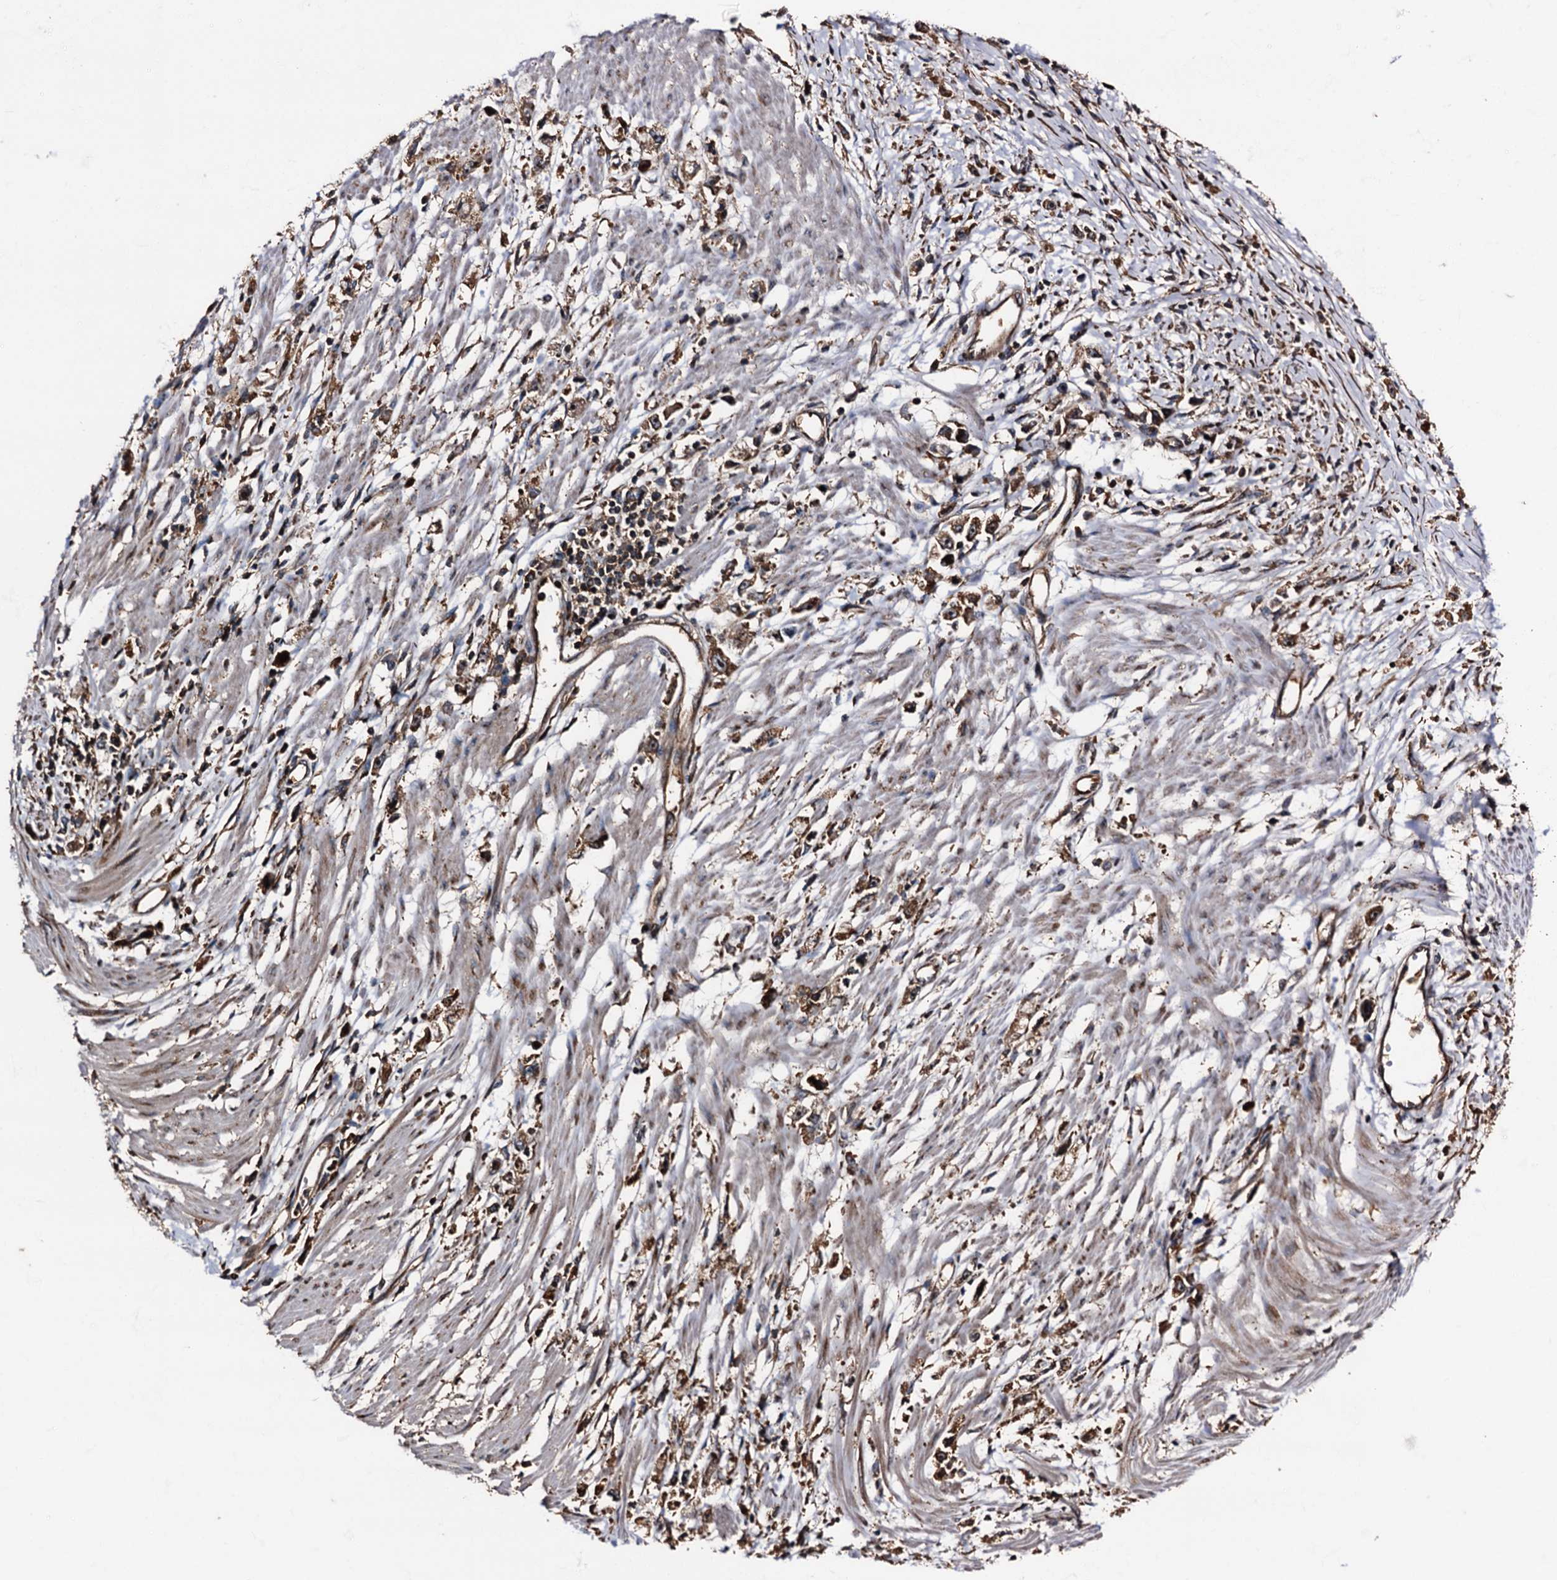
{"staining": {"intensity": "moderate", "quantity": ">75%", "location": "cytoplasmic/membranous"}, "tissue": "stomach cancer", "cell_type": "Tumor cells", "image_type": "cancer", "snomed": [{"axis": "morphology", "description": "Adenocarcinoma, NOS"}, {"axis": "topography", "description": "Stomach"}], "caption": "Stomach cancer stained for a protein exhibits moderate cytoplasmic/membranous positivity in tumor cells.", "gene": "ATP2C1", "patient": {"sex": "female", "age": 59}}